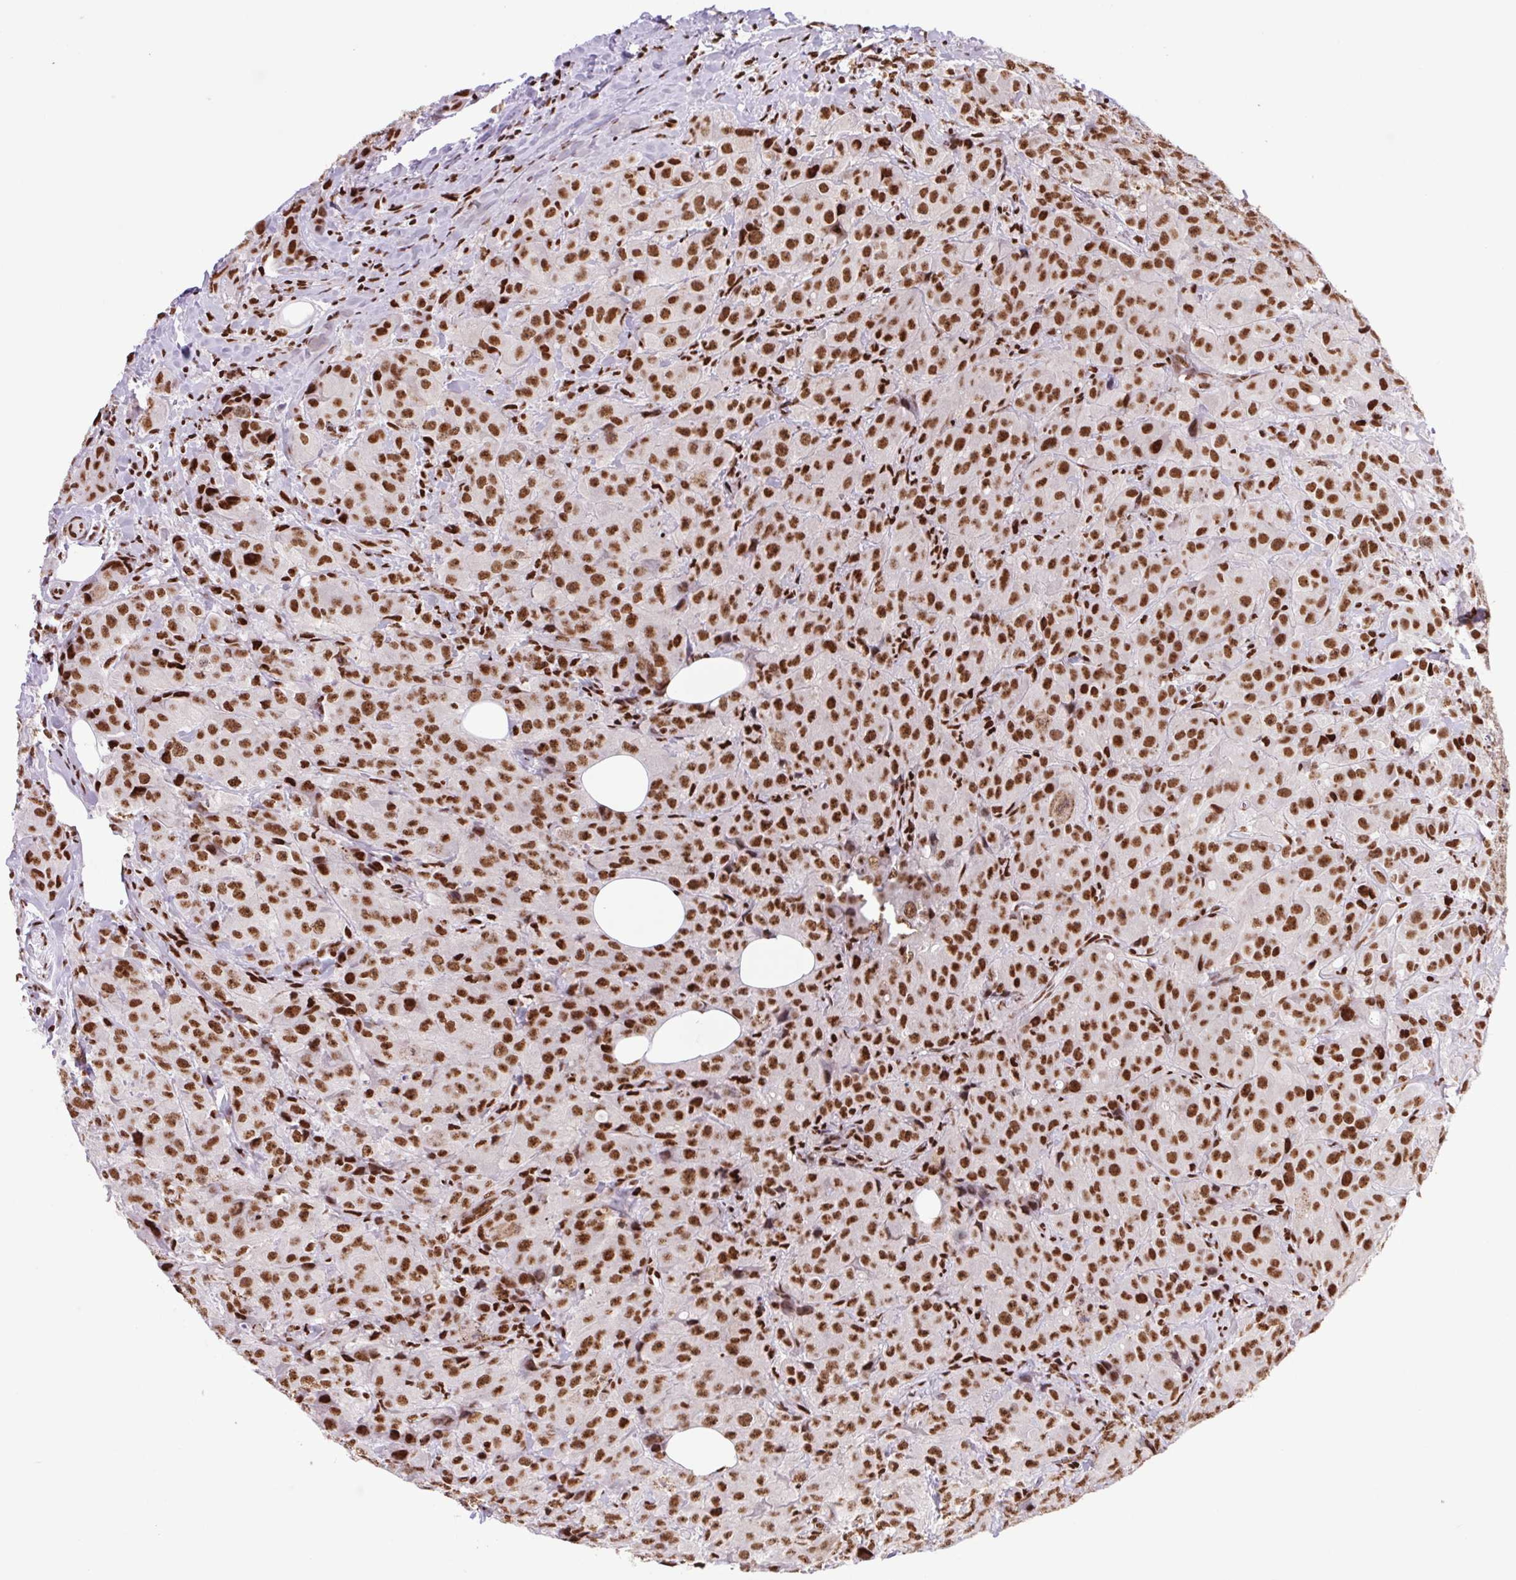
{"staining": {"intensity": "strong", "quantity": ">75%", "location": "nuclear"}, "tissue": "breast cancer", "cell_type": "Tumor cells", "image_type": "cancer", "snomed": [{"axis": "morphology", "description": "Normal tissue, NOS"}, {"axis": "morphology", "description": "Duct carcinoma"}, {"axis": "topography", "description": "Breast"}], "caption": "Immunohistochemistry (IHC) image of intraductal carcinoma (breast) stained for a protein (brown), which exhibits high levels of strong nuclear expression in about >75% of tumor cells.", "gene": "LDLRAD4", "patient": {"sex": "female", "age": 43}}